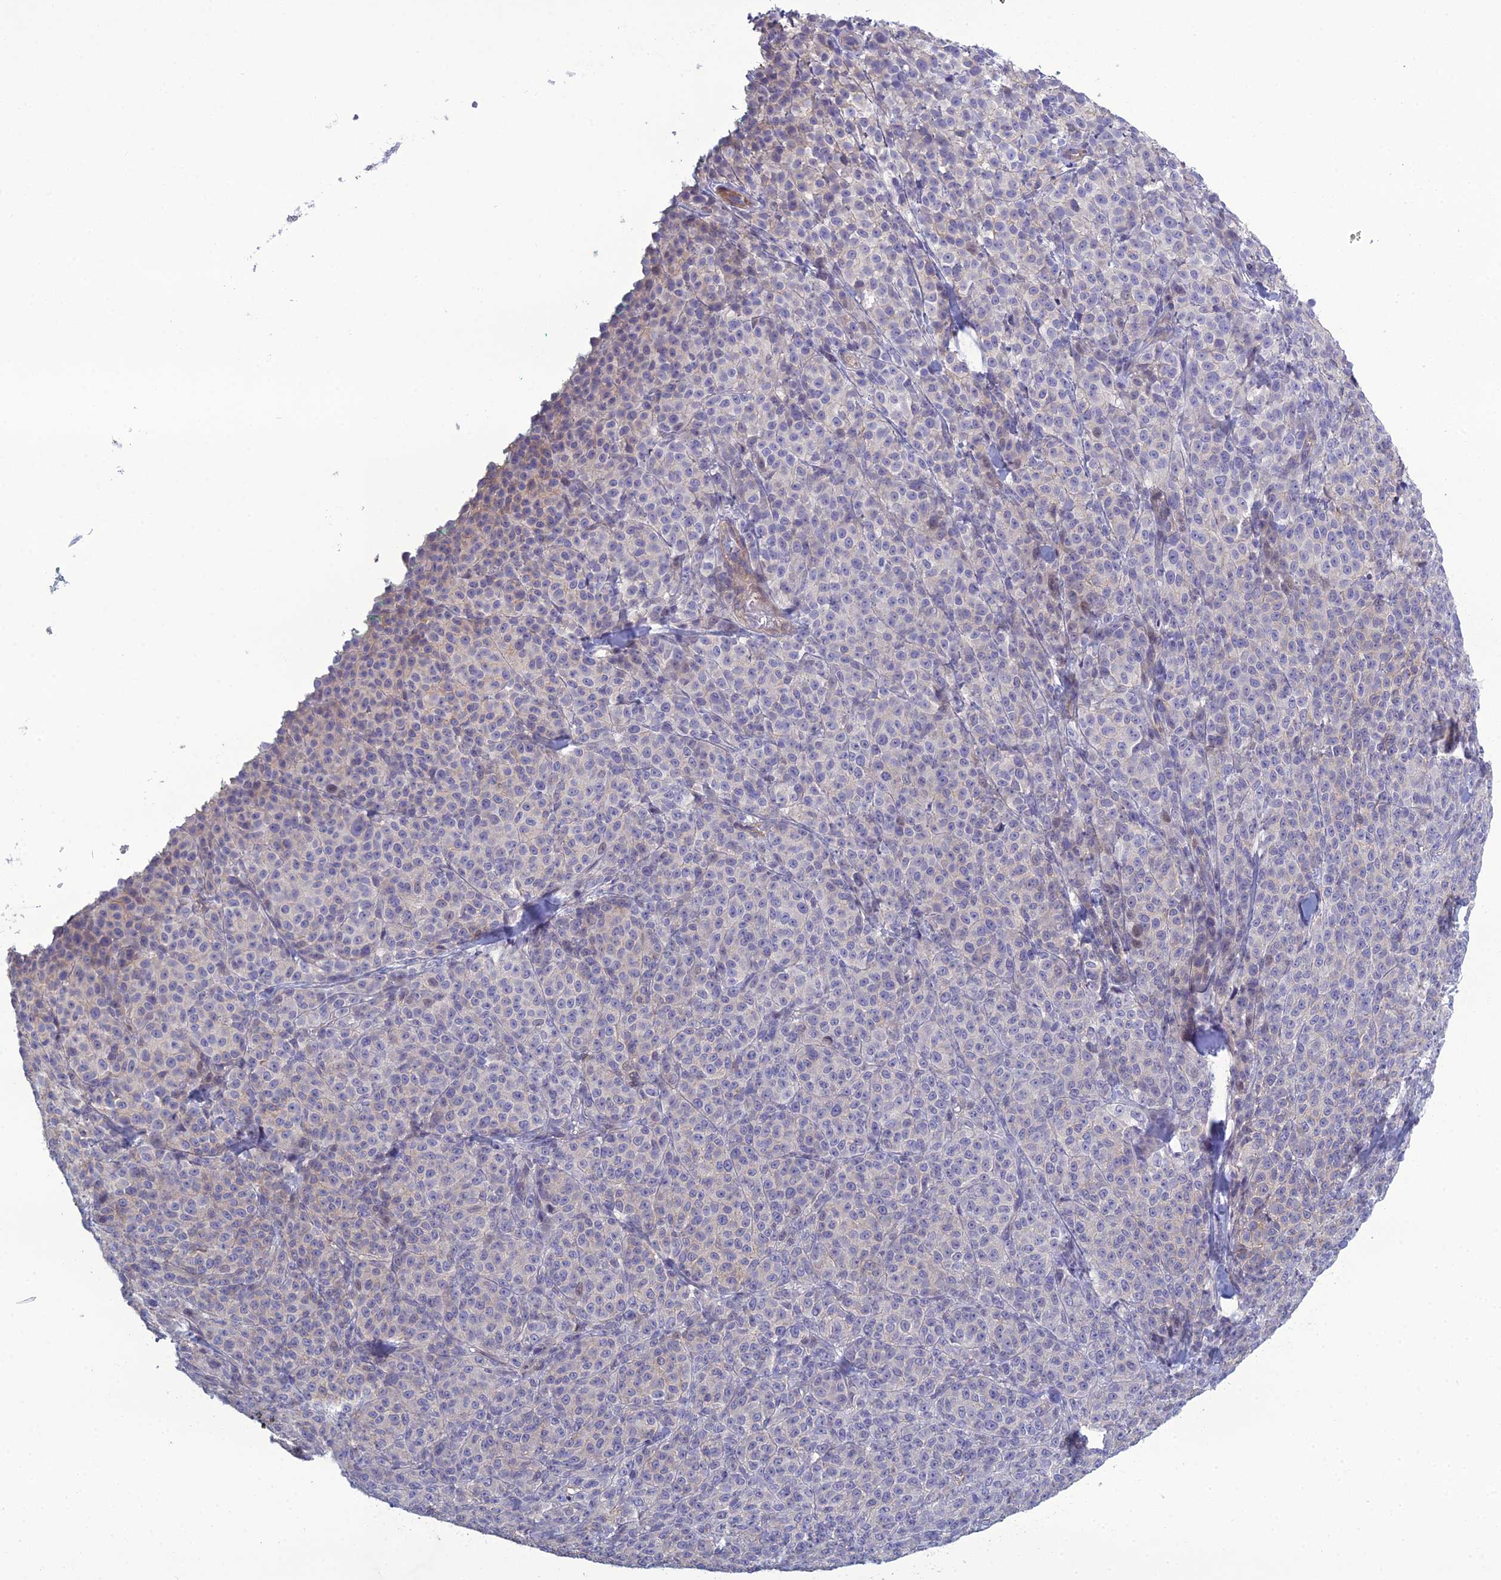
{"staining": {"intensity": "negative", "quantity": "none", "location": "none"}, "tissue": "melanoma", "cell_type": "Tumor cells", "image_type": "cancer", "snomed": [{"axis": "morphology", "description": "Normal tissue, NOS"}, {"axis": "morphology", "description": "Malignant melanoma, NOS"}, {"axis": "topography", "description": "Skin"}], "caption": "Malignant melanoma was stained to show a protein in brown. There is no significant staining in tumor cells.", "gene": "LZTS2", "patient": {"sex": "female", "age": 34}}